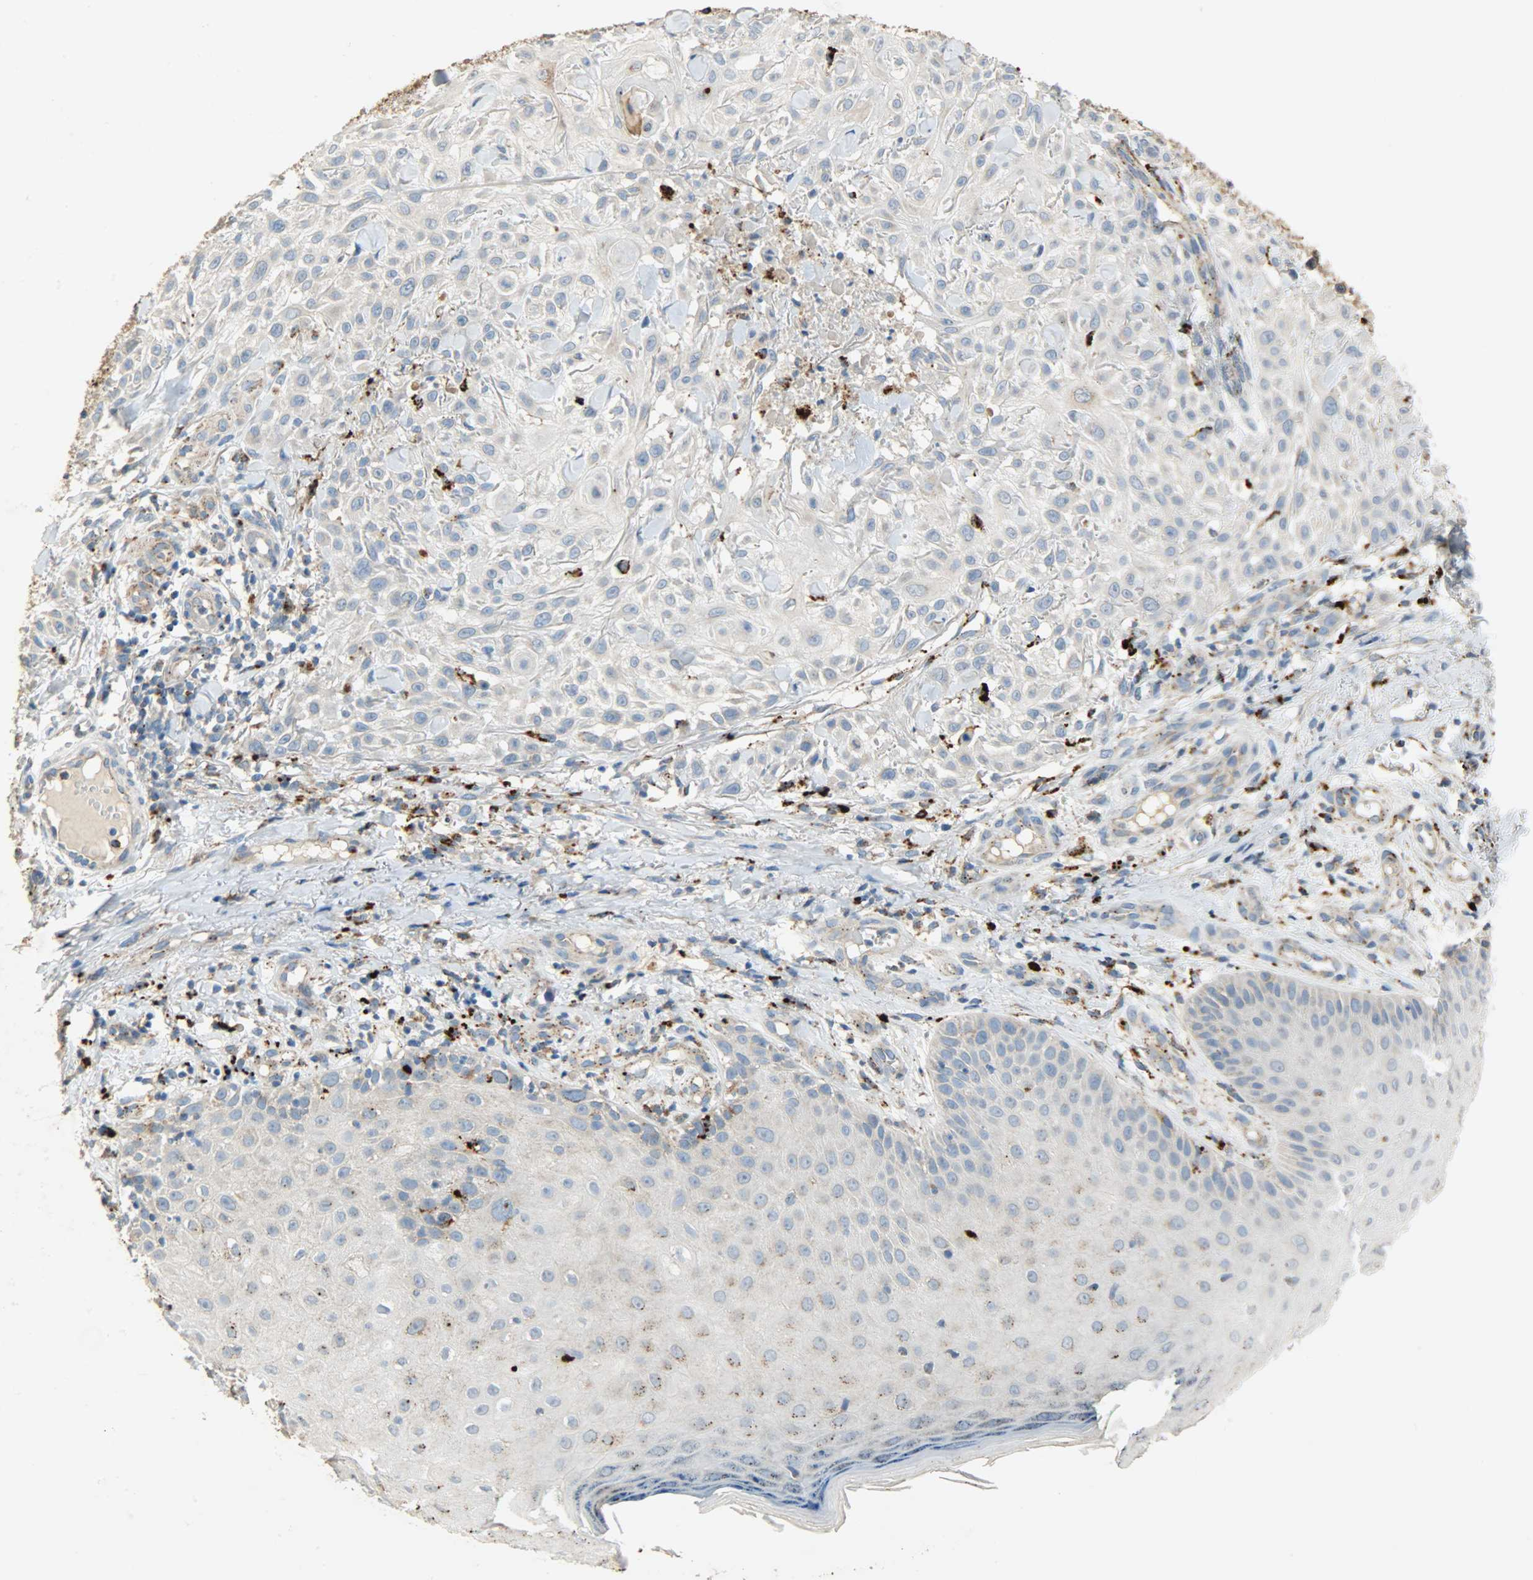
{"staining": {"intensity": "negative", "quantity": "none", "location": "none"}, "tissue": "skin cancer", "cell_type": "Tumor cells", "image_type": "cancer", "snomed": [{"axis": "morphology", "description": "Squamous cell carcinoma, NOS"}, {"axis": "topography", "description": "Skin"}], "caption": "Tumor cells are negative for protein expression in human skin cancer (squamous cell carcinoma).", "gene": "ASAH1", "patient": {"sex": "female", "age": 42}}